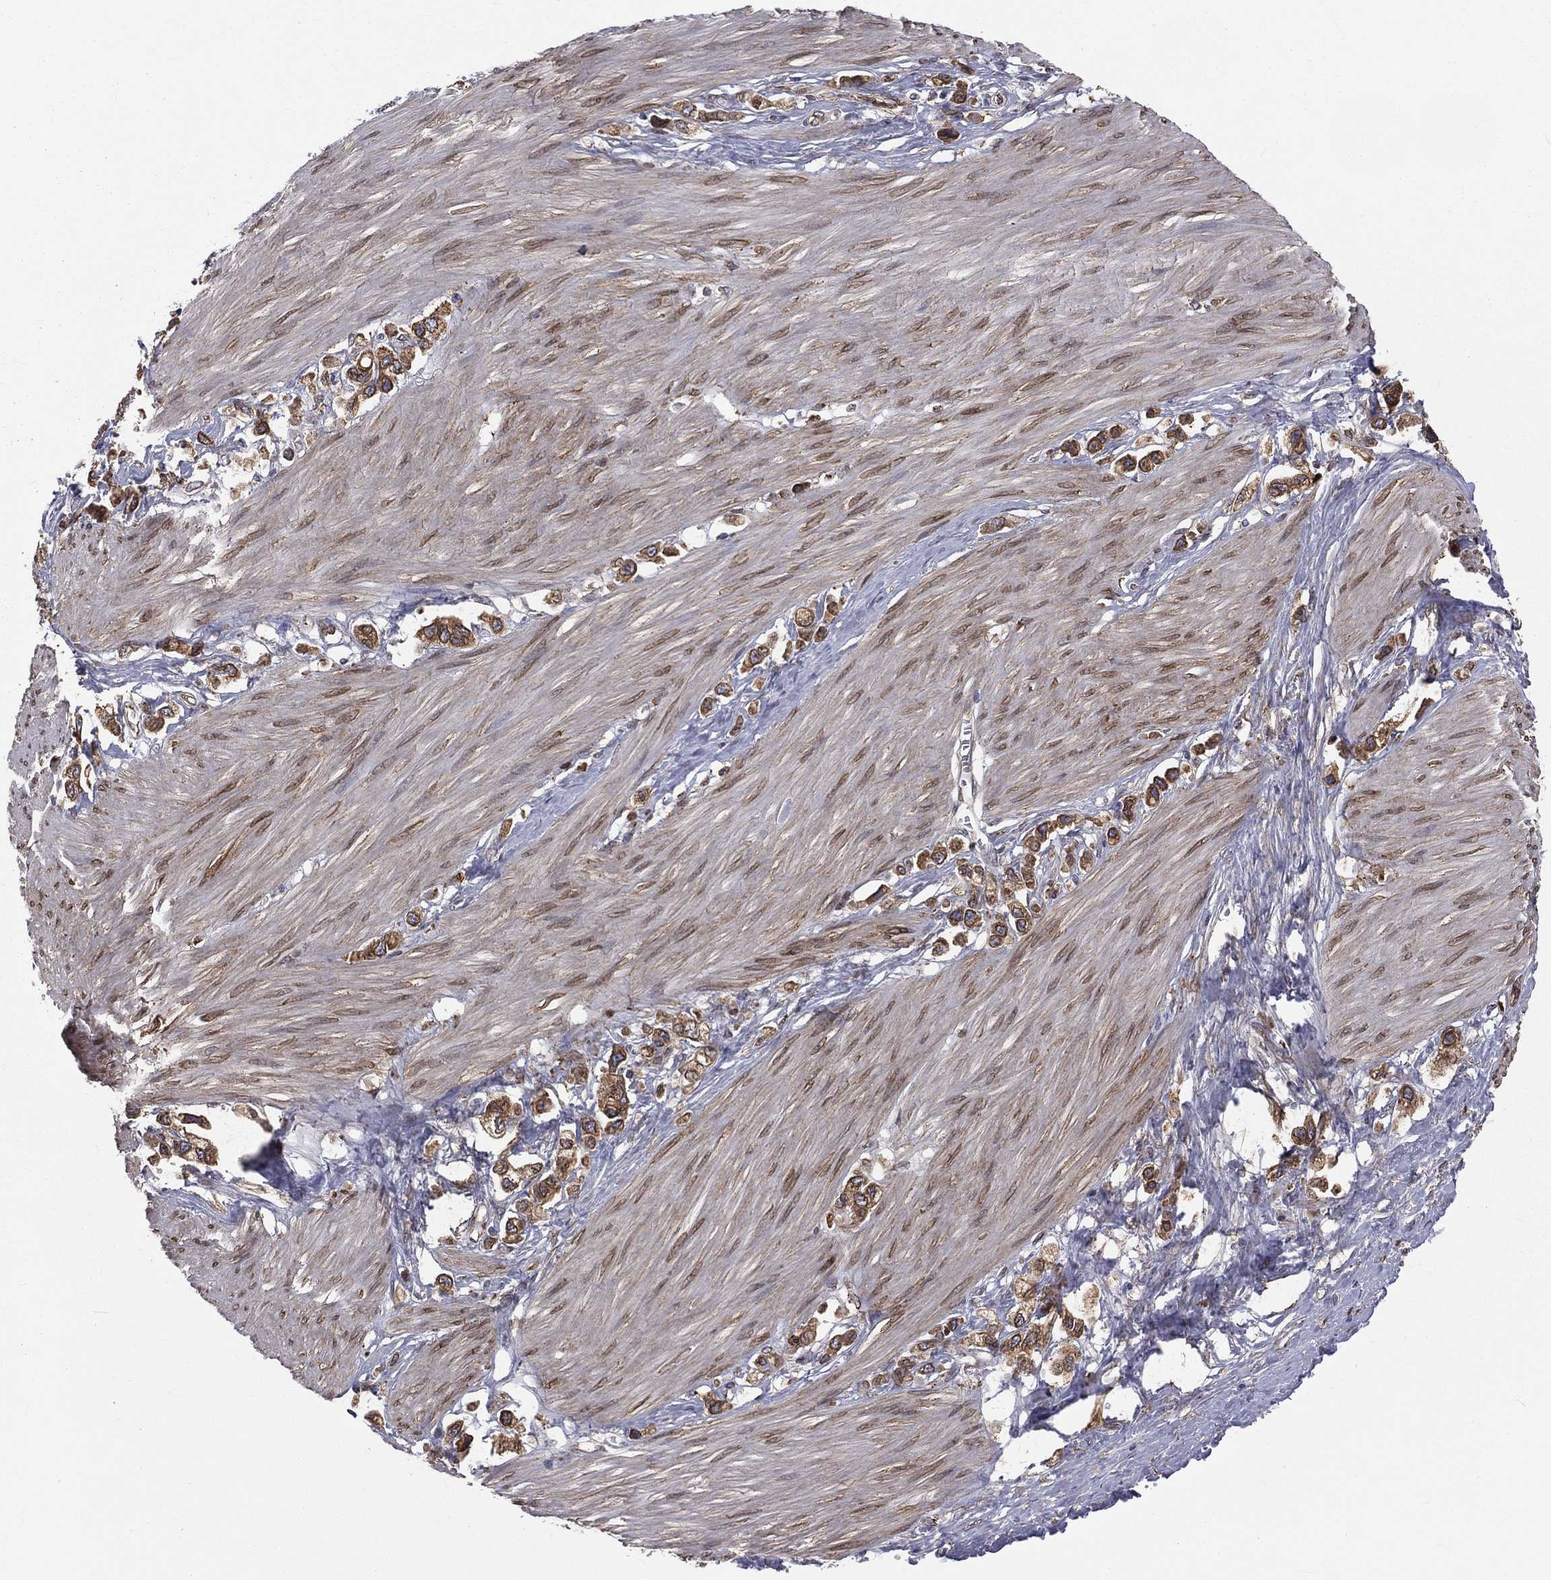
{"staining": {"intensity": "strong", "quantity": ">75%", "location": "cytoplasmic/membranous"}, "tissue": "stomach cancer", "cell_type": "Tumor cells", "image_type": "cancer", "snomed": [{"axis": "morphology", "description": "Normal tissue, NOS"}, {"axis": "morphology", "description": "Adenocarcinoma, NOS"}, {"axis": "morphology", "description": "Adenocarcinoma, High grade"}, {"axis": "topography", "description": "Stomach, upper"}, {"axis": "topography", "description": "Stomach"}], "caption": "Human stomach cancer (adenocarcinoma) stained for a protein (brown) demonstrates strong cytoplasmic/membranous positive positivity in about >75% of tumor cells.", "gene": "PGRMC1", "patient": {"sex": "female", "age": 65}}